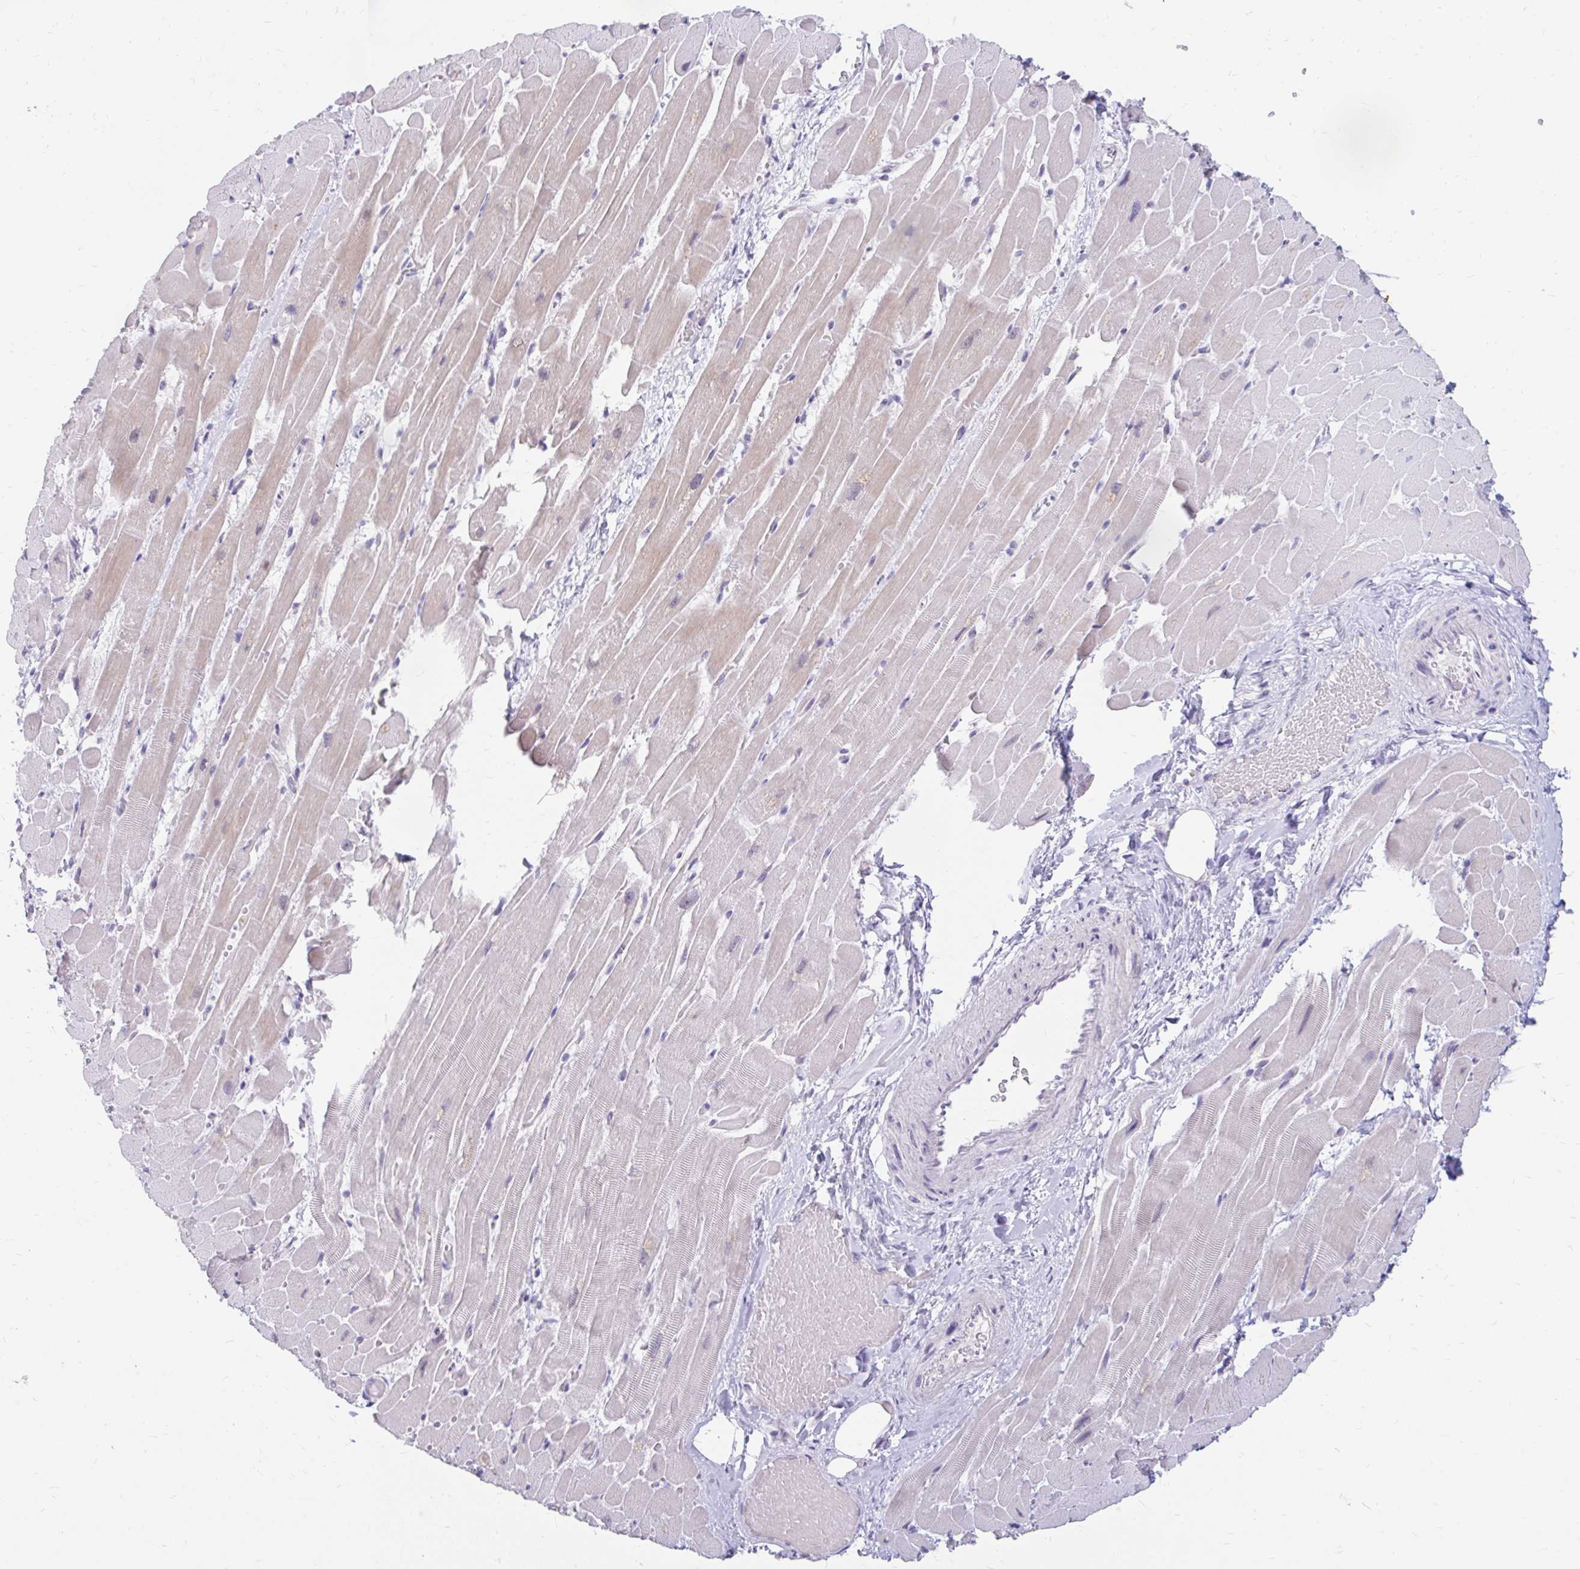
{"staining": {"intensity": "weak", "quantity": "<25%", "location": "cytoplasmic/membranous"}, "tissue": "heart muscle", "cell_type": "Cardiomyocytes", "image_type": "normal", "snomed": [{"axis": "morphology", "description": "Normal tissue, NOS"}, {"axis": "topography", "description": "Heart"}], "caption": "Heart muscle stained for a protein using immunohistochemistry shows no positivity cardiomyocytes.", "gene": "RGS16", "patient": {"sex": "male", "age": 37}}